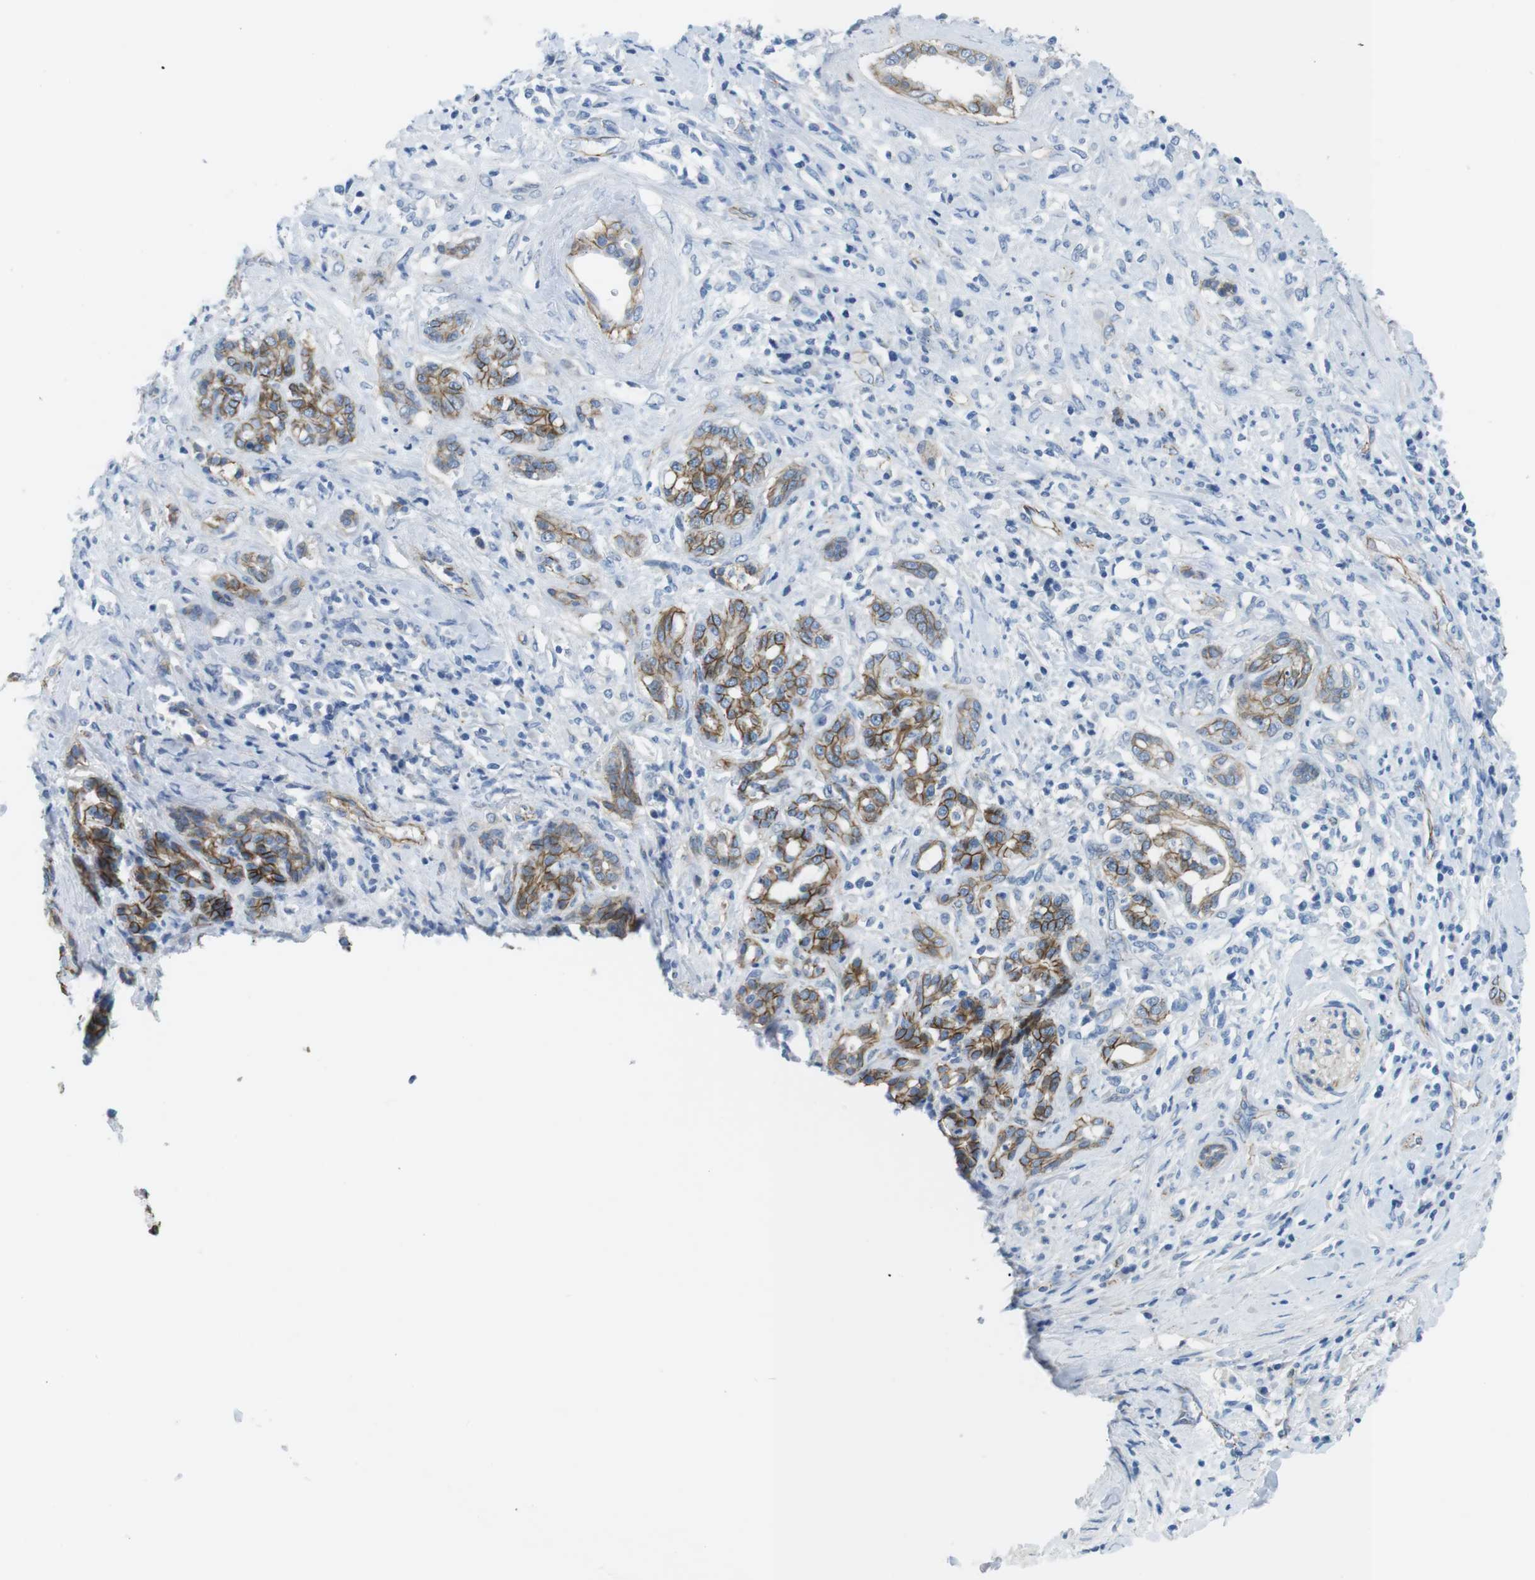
{"staining": {"intensity": "weak", "quantity": "25%-75%", "location": "cytoplasmic/membranous"}, "tissue": "pancreatic cancer", "cell_type": "Tumor cells", "image_type": "cancer", "snomed": [{"axis": "morphology", "description": "Adenocarcinoma, NOS"}, {"axis": "topography", "description": "Pancreas"}], "caption": "Weak cytoplasmic/membranous expression for a protein is present in approximately 25%-75% of tumor cells of pancreatic cancer (adenocarcinoma) using IHC.", "gene": "SLC6A6", "patient": {"sex": "female", "age": 56}}